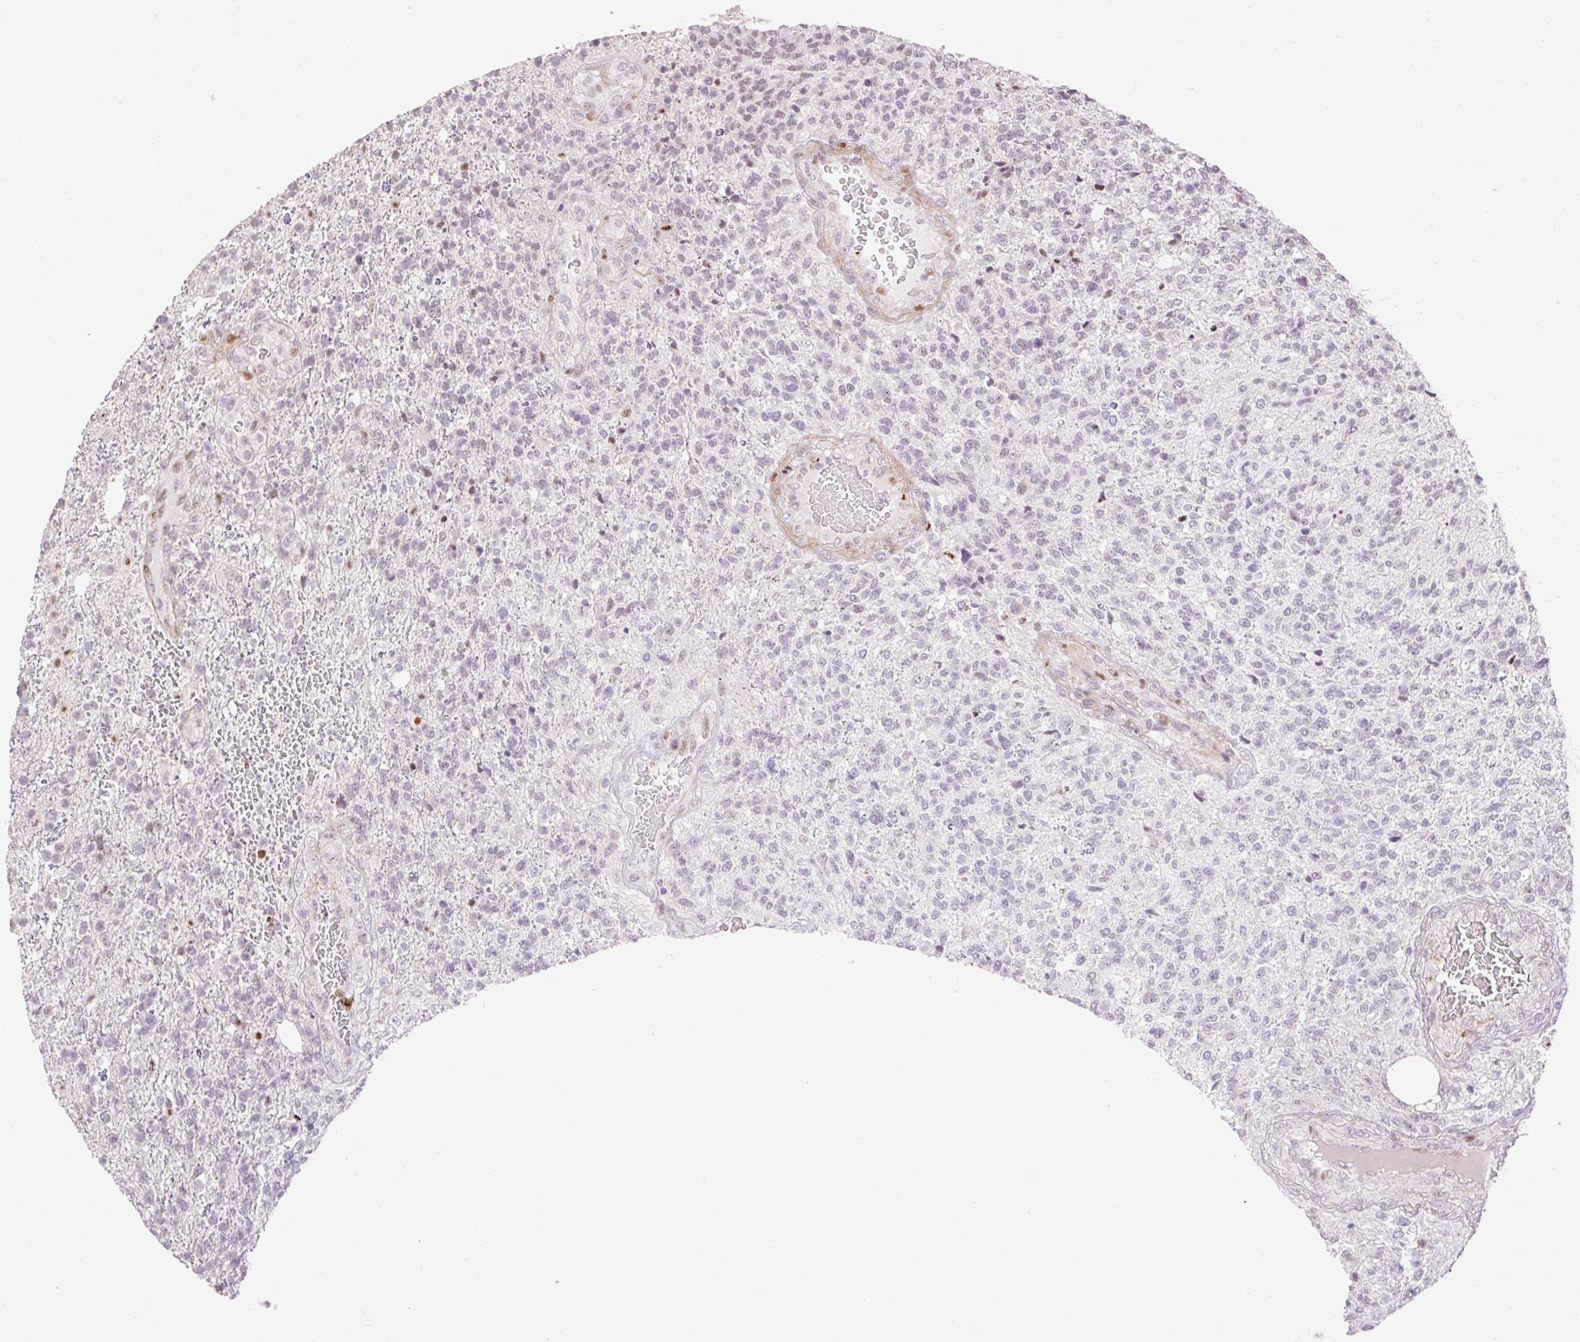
{"staining": {"intensity": "negative", "quantity": "none", "location": "none"}, "tissue": "glioma", "cell_type": "Tumor cells", "image_type": "cancer", "snomed": [{"axis": "morphology", "description": "Glioma, malignant, High grade"}, {"axis": "topography", "description": "Brain"}], "caption": "DAB (3,3'-diaminobenzidine) immunohistochemical staining of malignant high-grade glioma exhibits no significant staining in tumor cells.", "gene": "RIPPLY3", "patient": {"sex": "male", "age": 56}}